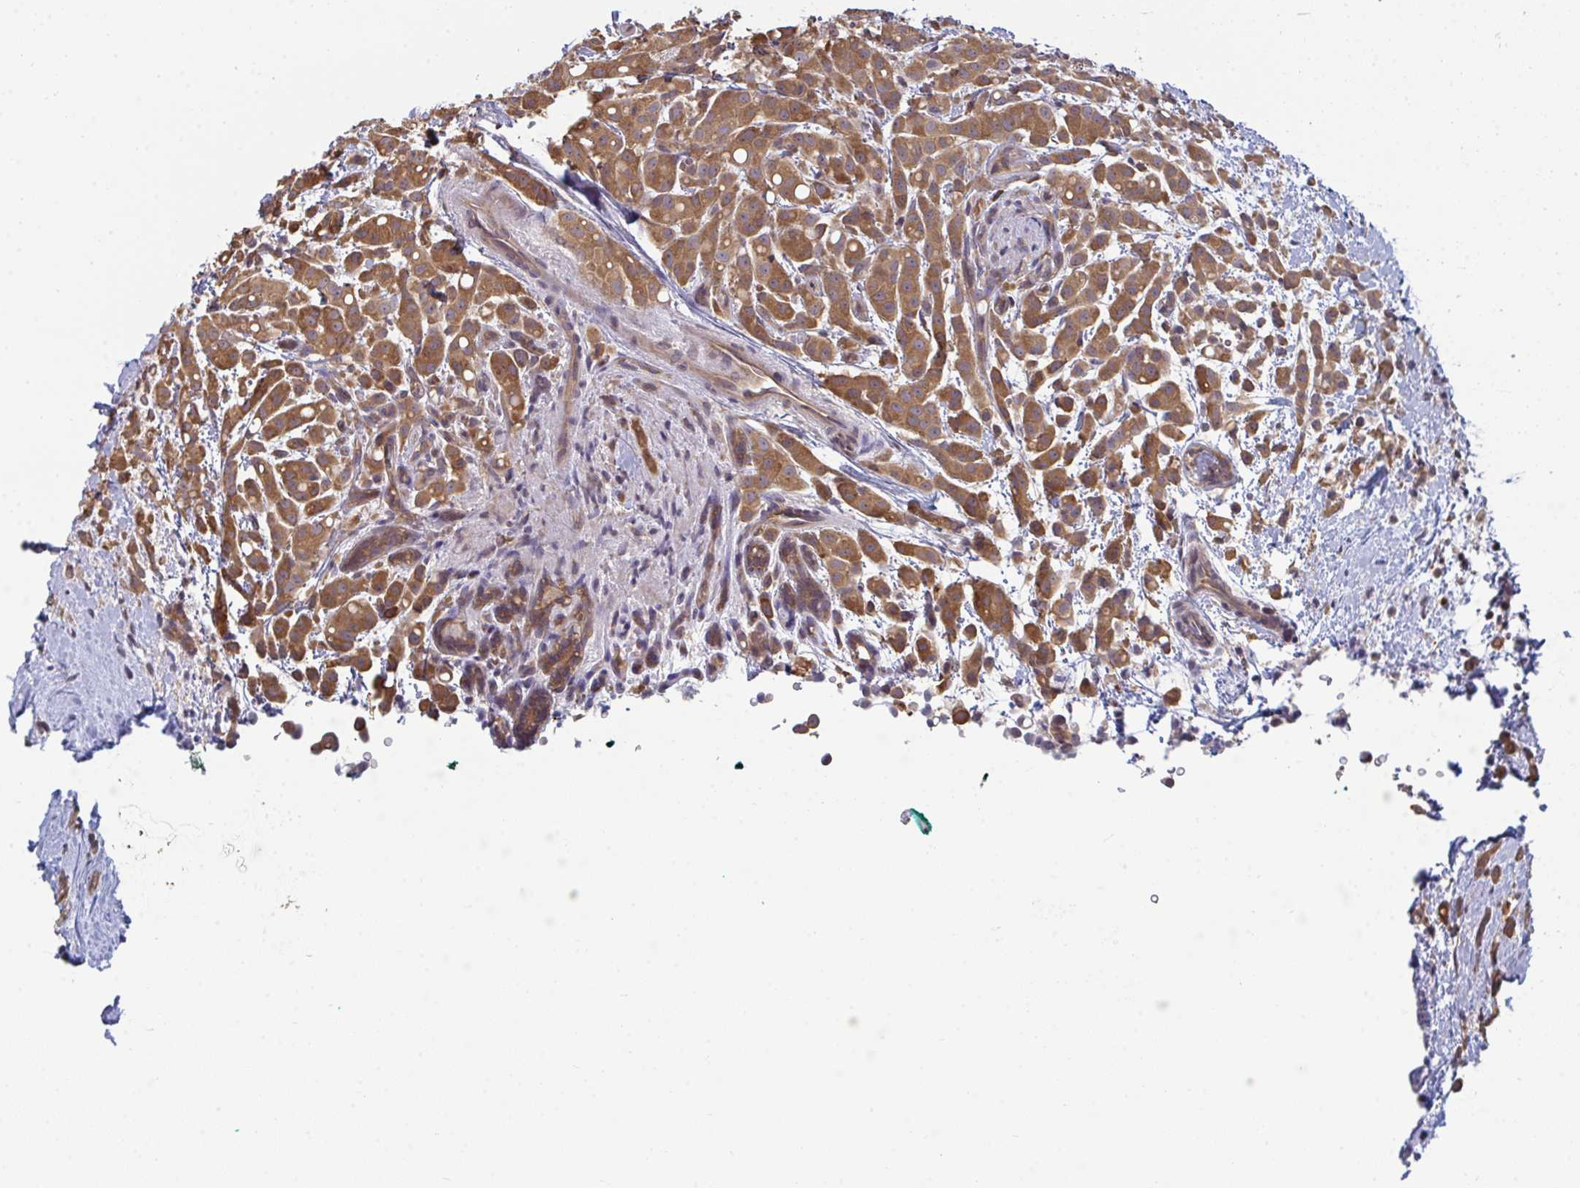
{"staining": {"intensity": "moderate", "quantity": ">75%", "location": "cytoplasmic/membranous"}, "tissue": "breast cancer", "cell_type": "Tumor cells", "image_type": "cancer", "snomed": [{"axis": "morphology", "description": "Lobular carcinoma"}, {"axis": "topography", "description": "Breast"}], "caption": "About >75% of tumor cells in breast cancer (lobular carcinoma) show moderate cytoplasmic/membranous protein expression as visualized by brown immunohistochemical staining.", "gene": "TTC9C", "patient": {"sex": "female", "age": 68}}